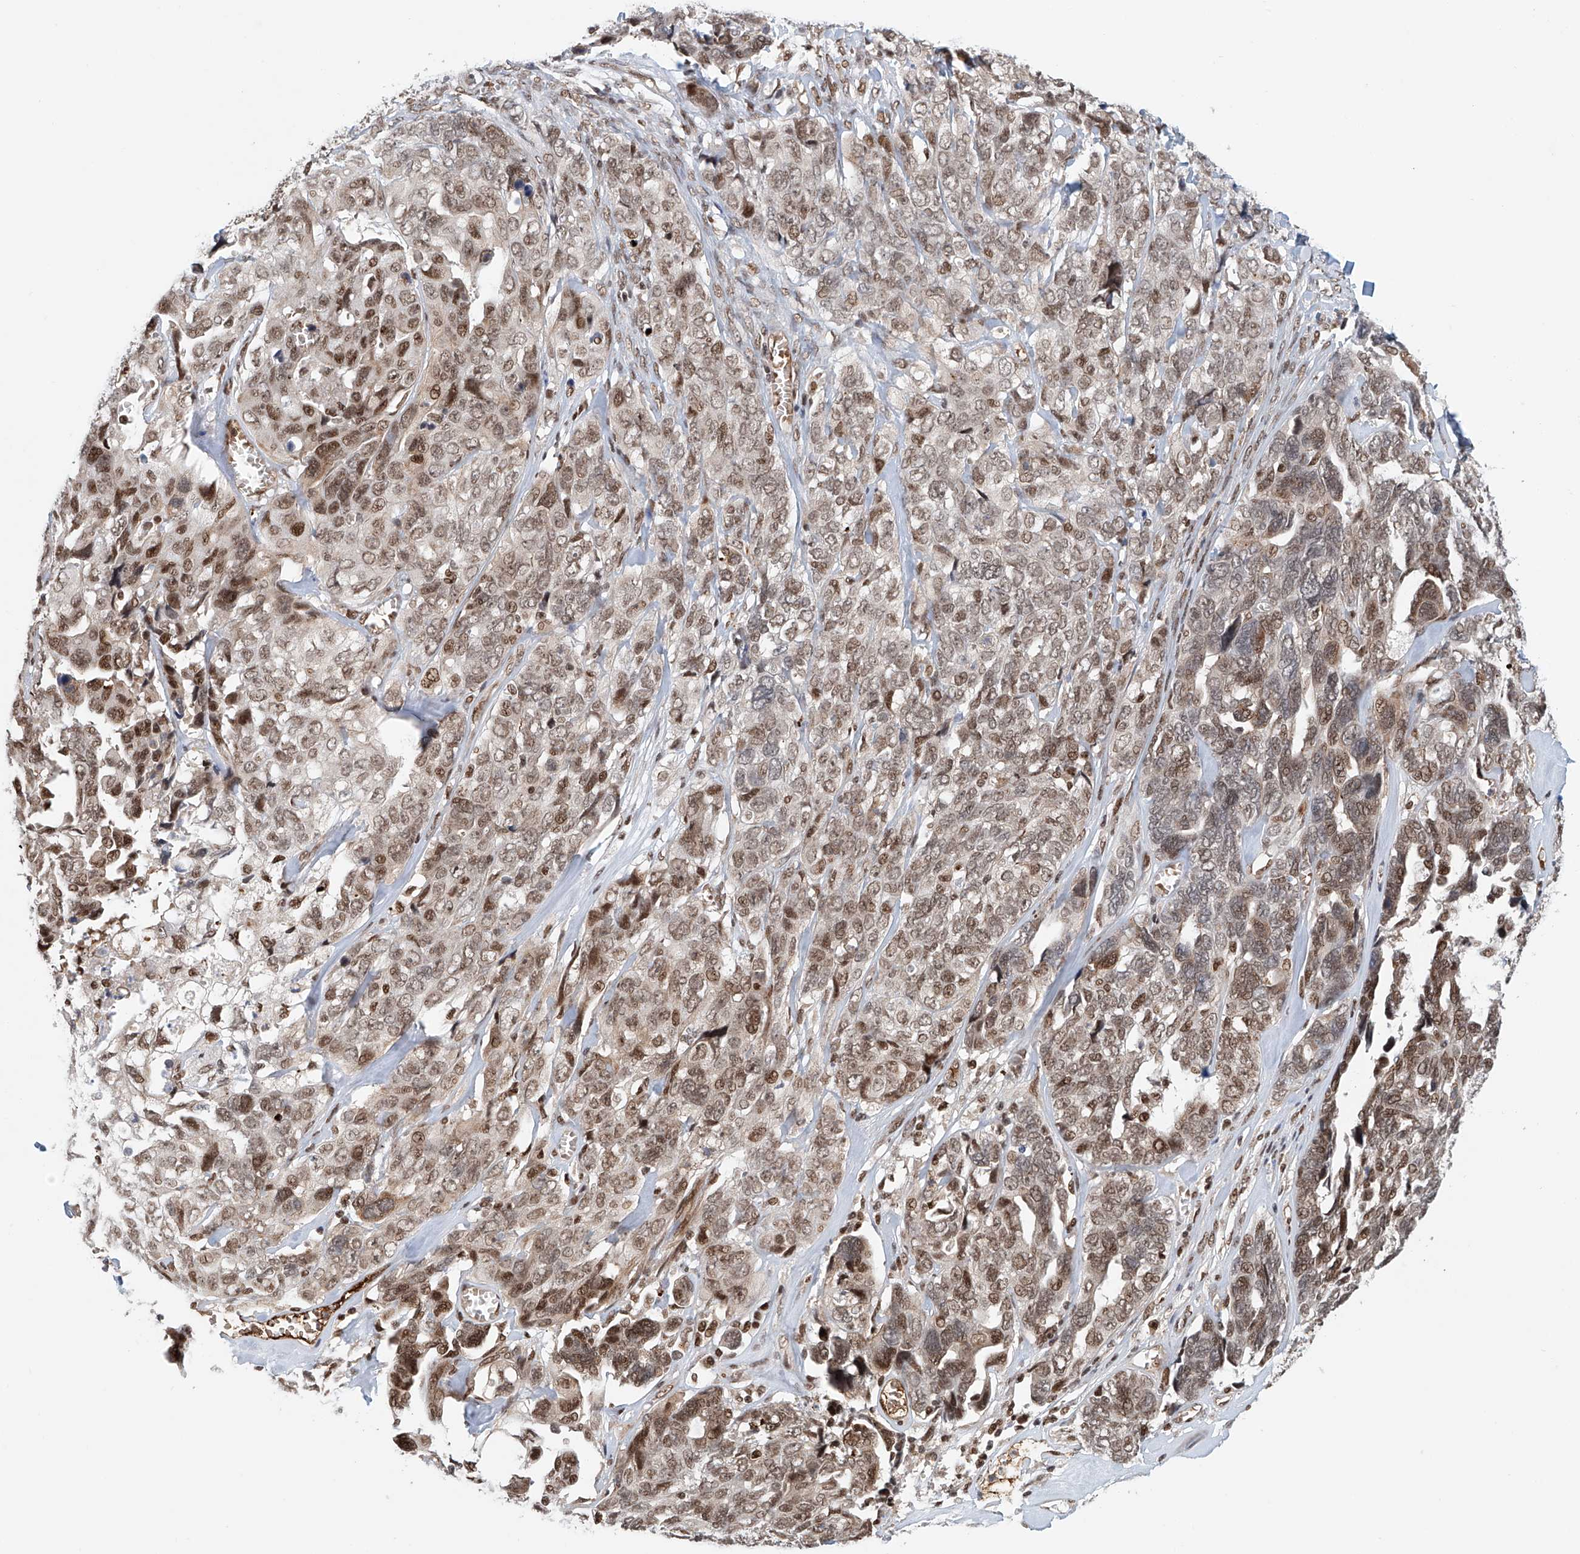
{"staining": {"intensity": "moderate", "quantity": ">75%", "location": "nuclear"}, "tissue": "ovarian cancer", "cell_type": "Tumor cells", "image_type": "cancer", "snomed": [{"axis": "morphology", "description": "Cystadenocarcinoma, serous, NOS"}, {"axis": "topography", "description": "Ovary"}], "caption": "Brown immunohistochemical staining in ovarian serous cystadenocarcinoma demonstrates moderate nuclear staining in about >75% of tumor cells. The protein is stained brown, and the nuclei are stained in blue (DAB (3,3'-diaminobenzidine) IHC with brightfield microscopy, high magnification).", "gene": "ZNF470", "patient": {"sex": "female", "age": 79}}